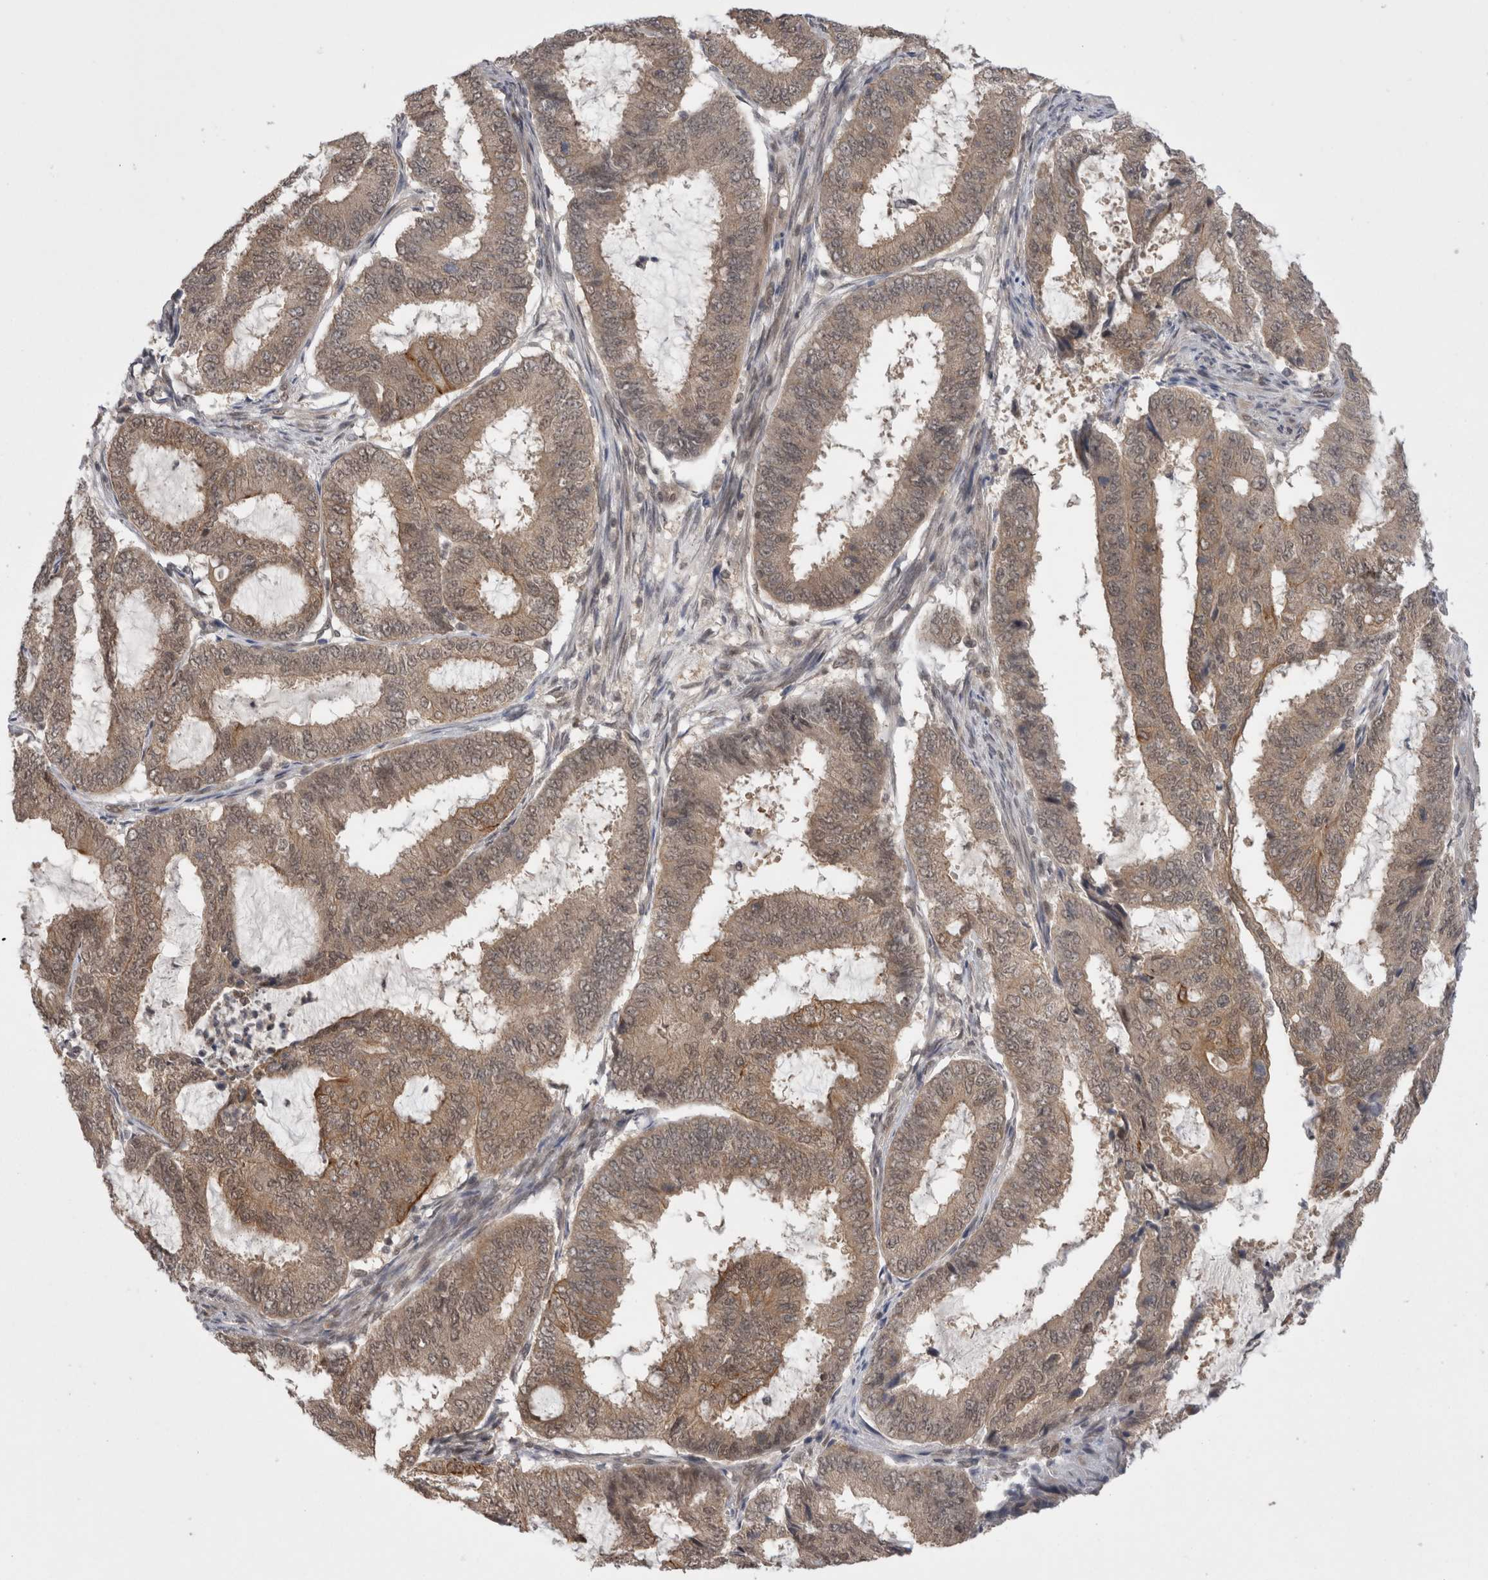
{"staining": {"intensity": "weak", "quantity": ">75%", "location": "cytoplasmic/membranous"}, "tissue": "endometrial cancer", "cell_type": "Tumor cells", "image_type": "cancer", "snomed": [{"axis": "morphology", "description": "Adenocarcinoma, NOS"}, {"axis": "topography", "description": "Endometrium"}], "caption": "A histopathology image showing weak cytoplasmic/membranous expression in approximately >75% of tumor cells in adenocarcinoma (endometrial), as visualized by brown immunohistochemical staining.", "gene": "ZNF341", "patient": {"sex": "female", "age": 51}}